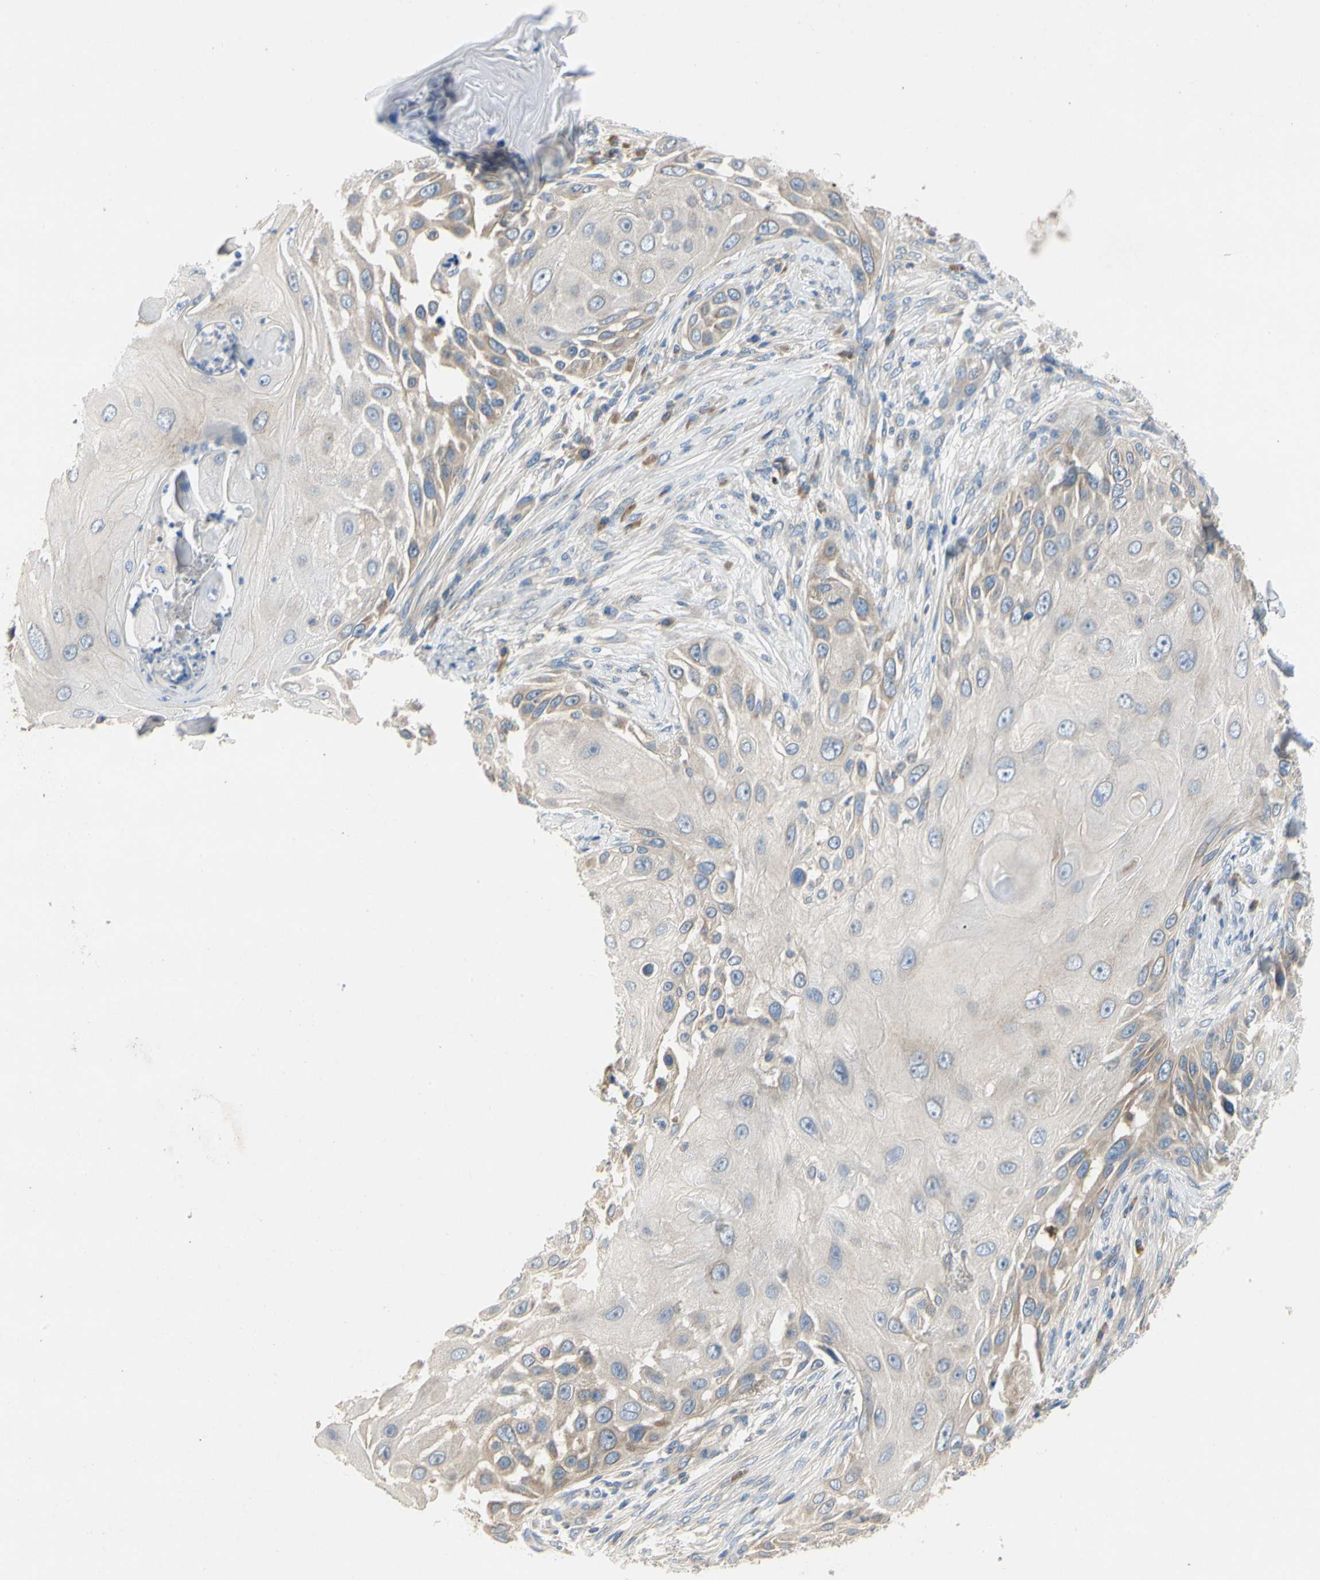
{"staining": {"intensity": "moderate", "quantity": "<25%", "location": "cytoplasmic/membranous"}, "tissue": "skin cancer", "cell_type": "Tumor cells", "image_type": "cancer", "snomed": [{"axis": "morphology", "description": "Squamous cell carcinoma, NOS"}, {"axis": "topography", "description": "Skin"}], "caption": "DAB (3,3'-diaminobenzidine) immunohistochemical staining of squamous cell carcinoma (skin) shows moderate cytoplasmic/membranous protein staining in about <25% of tumor cells.", "gene": "KLHDC8B", "patient": {"sex": "female", "age": 44}}